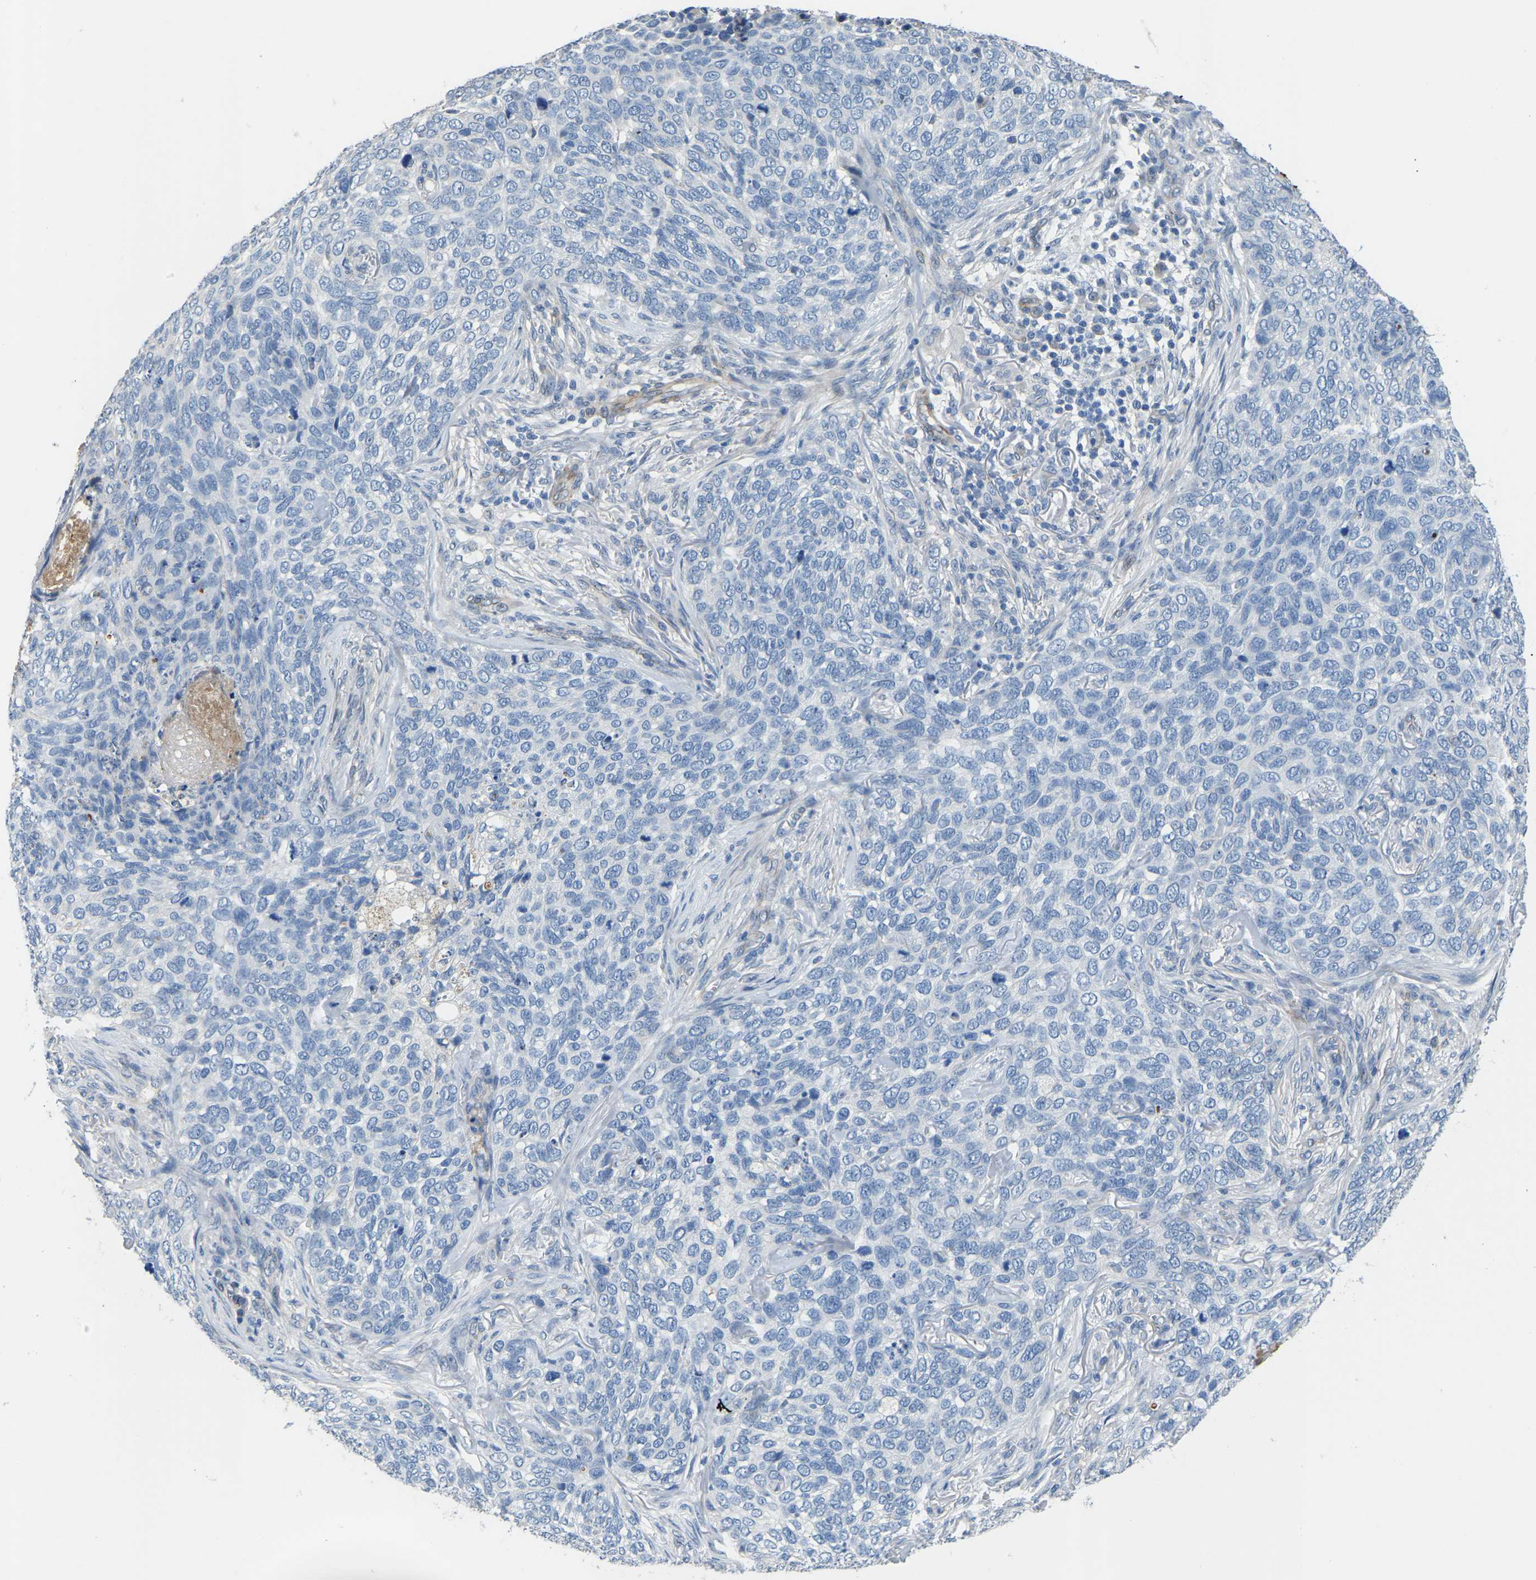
{"staining": {"intensity": "negative", "quantity": "none", "location": "none"}, "tissue": "skin cancer", "cell_type": "Tumor cells", "image_type": "cancer", "snomed": [{"axis": "morphology", "description": "Basal cell carcinoma"}, {"axis": "topography", "description": "Skin"}], "caption": "Skin cancer stained for a protein using immunohistochemistry (IHC) shows no expression tumor cells.", "gene": "HIGD2B", "patient": {"sex": "female", "age": 64}}